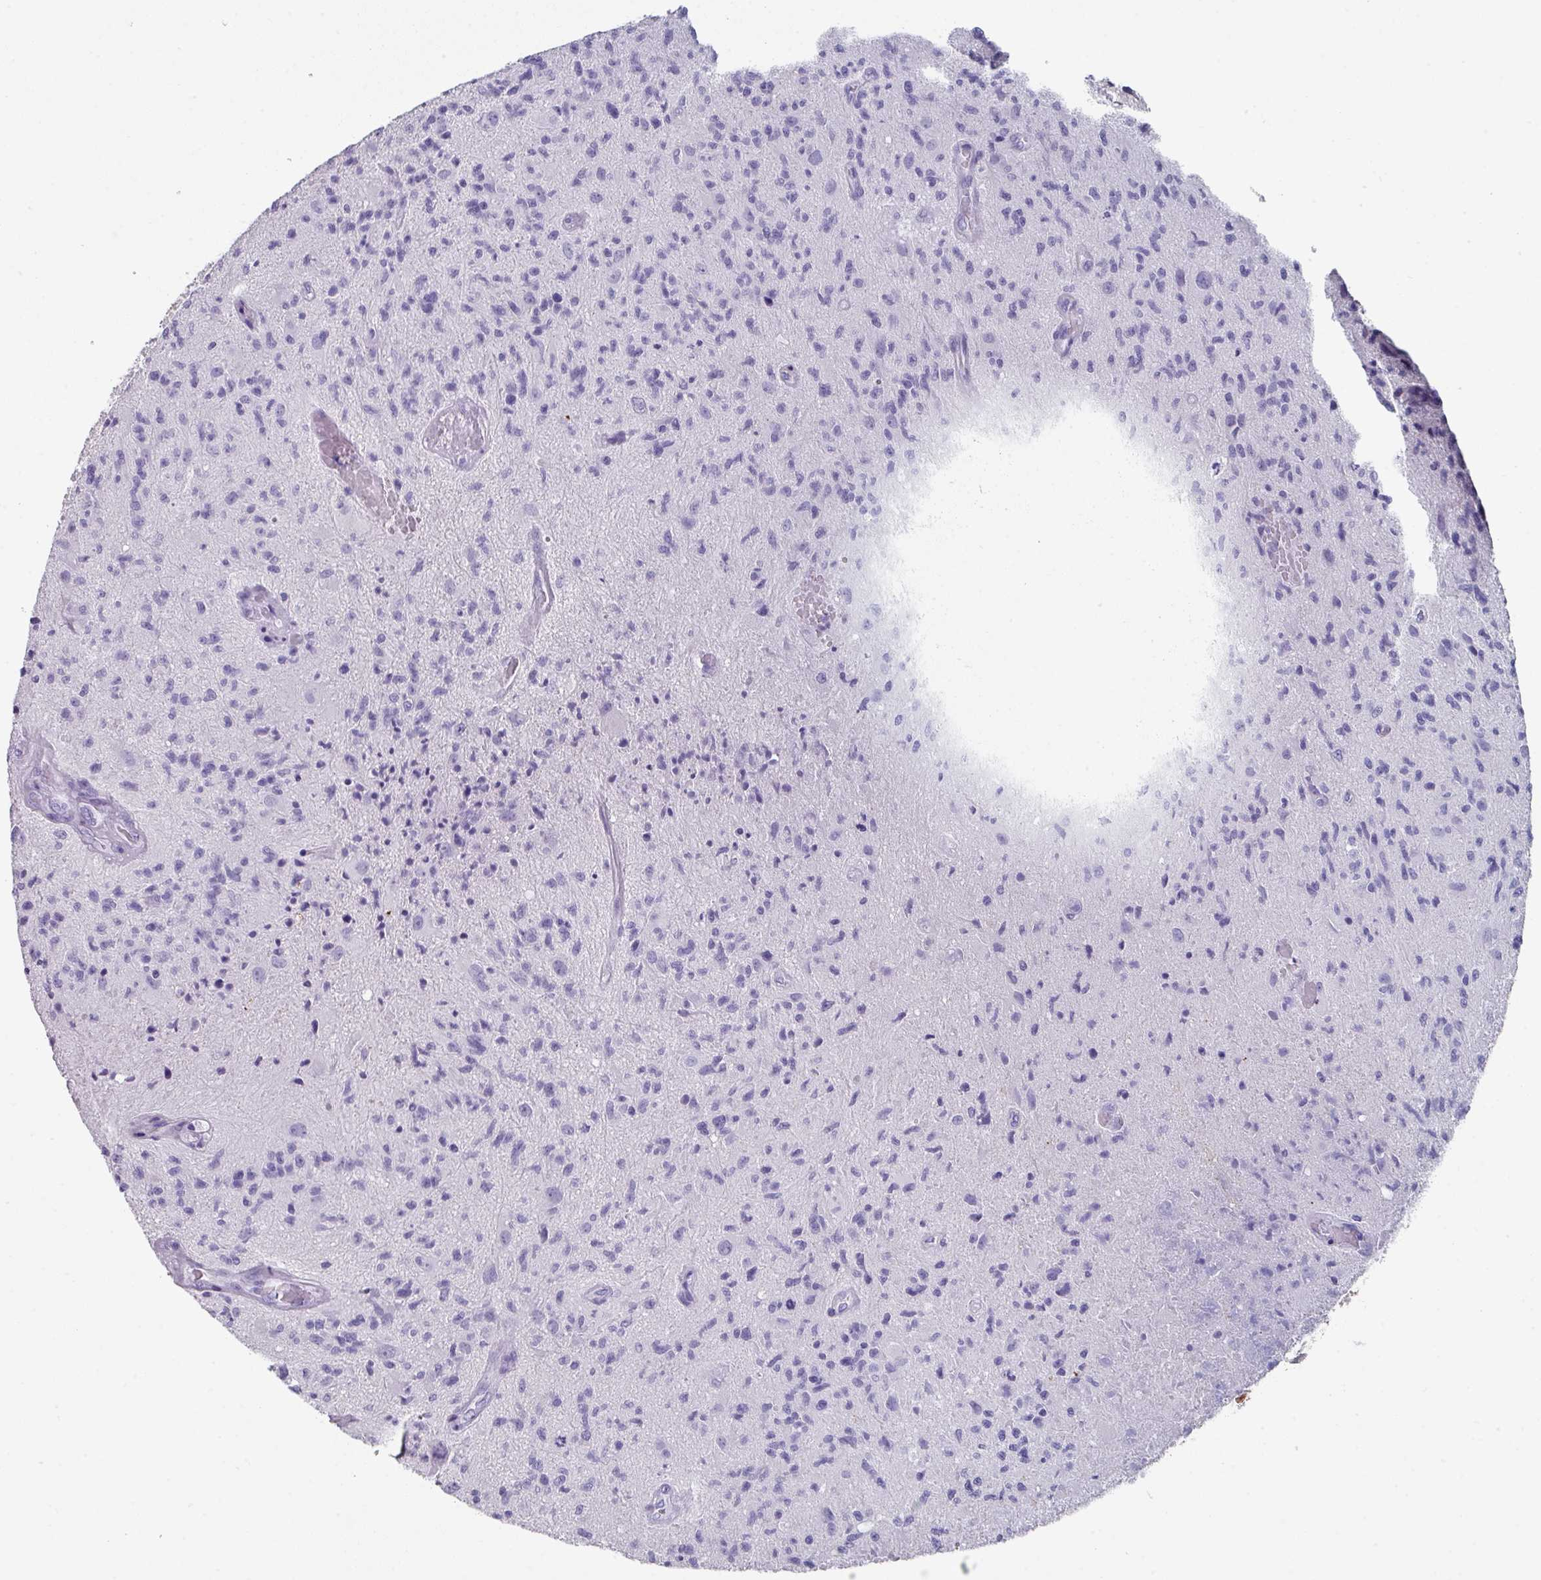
{"staining": {"intensity": "negative", "quantity": "none", "location": "none"}, "tissue": "glioma", "cell_type": "Tumor cells", "image_type": "cancer", "snomed": [{"axis": "morphology", "description": "Glioma, malignant, High grade"}, {"axis": "topography", "description": "Brain"}], "caption": "DAB immunohistochemical staining of glioma exhibits no significant expression in tumor cells.", "gene": "PEX10", "patient": {"sex": "male", "age": 67}}